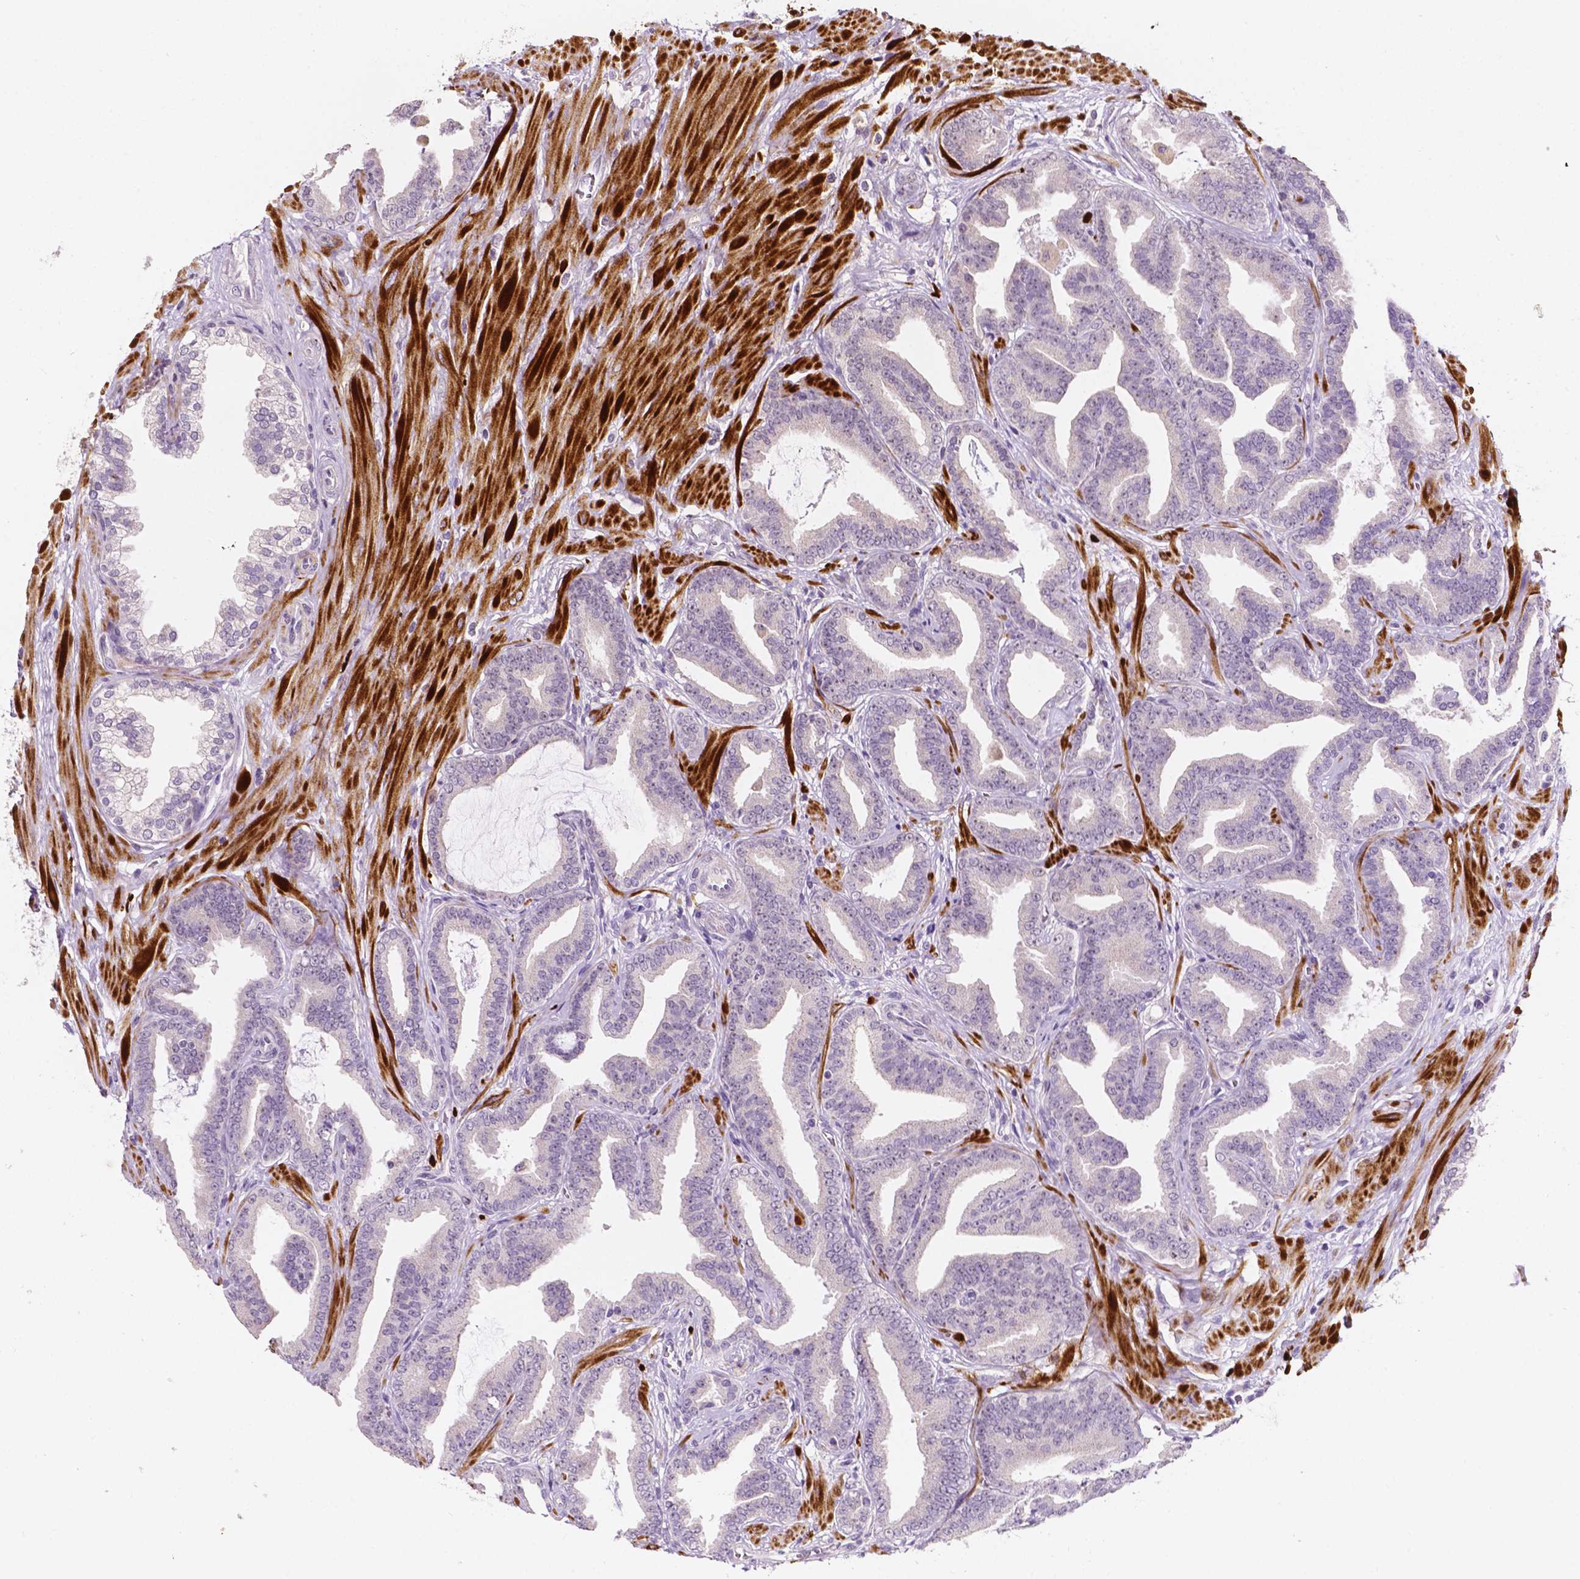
{"staining": {"intensity": "negative", "quantity": "none", "location": "none"}, "tissue": "prostate cancer", "cell_type": "Tumor cells", "image_type": "cancer", "snomed": [{"axis": "morphology", "description": "Adenocarcinoma, Low grade"}, {"axis": "topography", "description": "Prostate"}], "caption": "Tumor cells are negative for brown protein staining in prostate low-grade adenocarcinoma. (DAB (3,3'-diaminobenzidine) IHC visualized using brightfield microscopy, high magnification).", "gene": "SIRT2", "patient": {"sex": "male", "age": 63}}